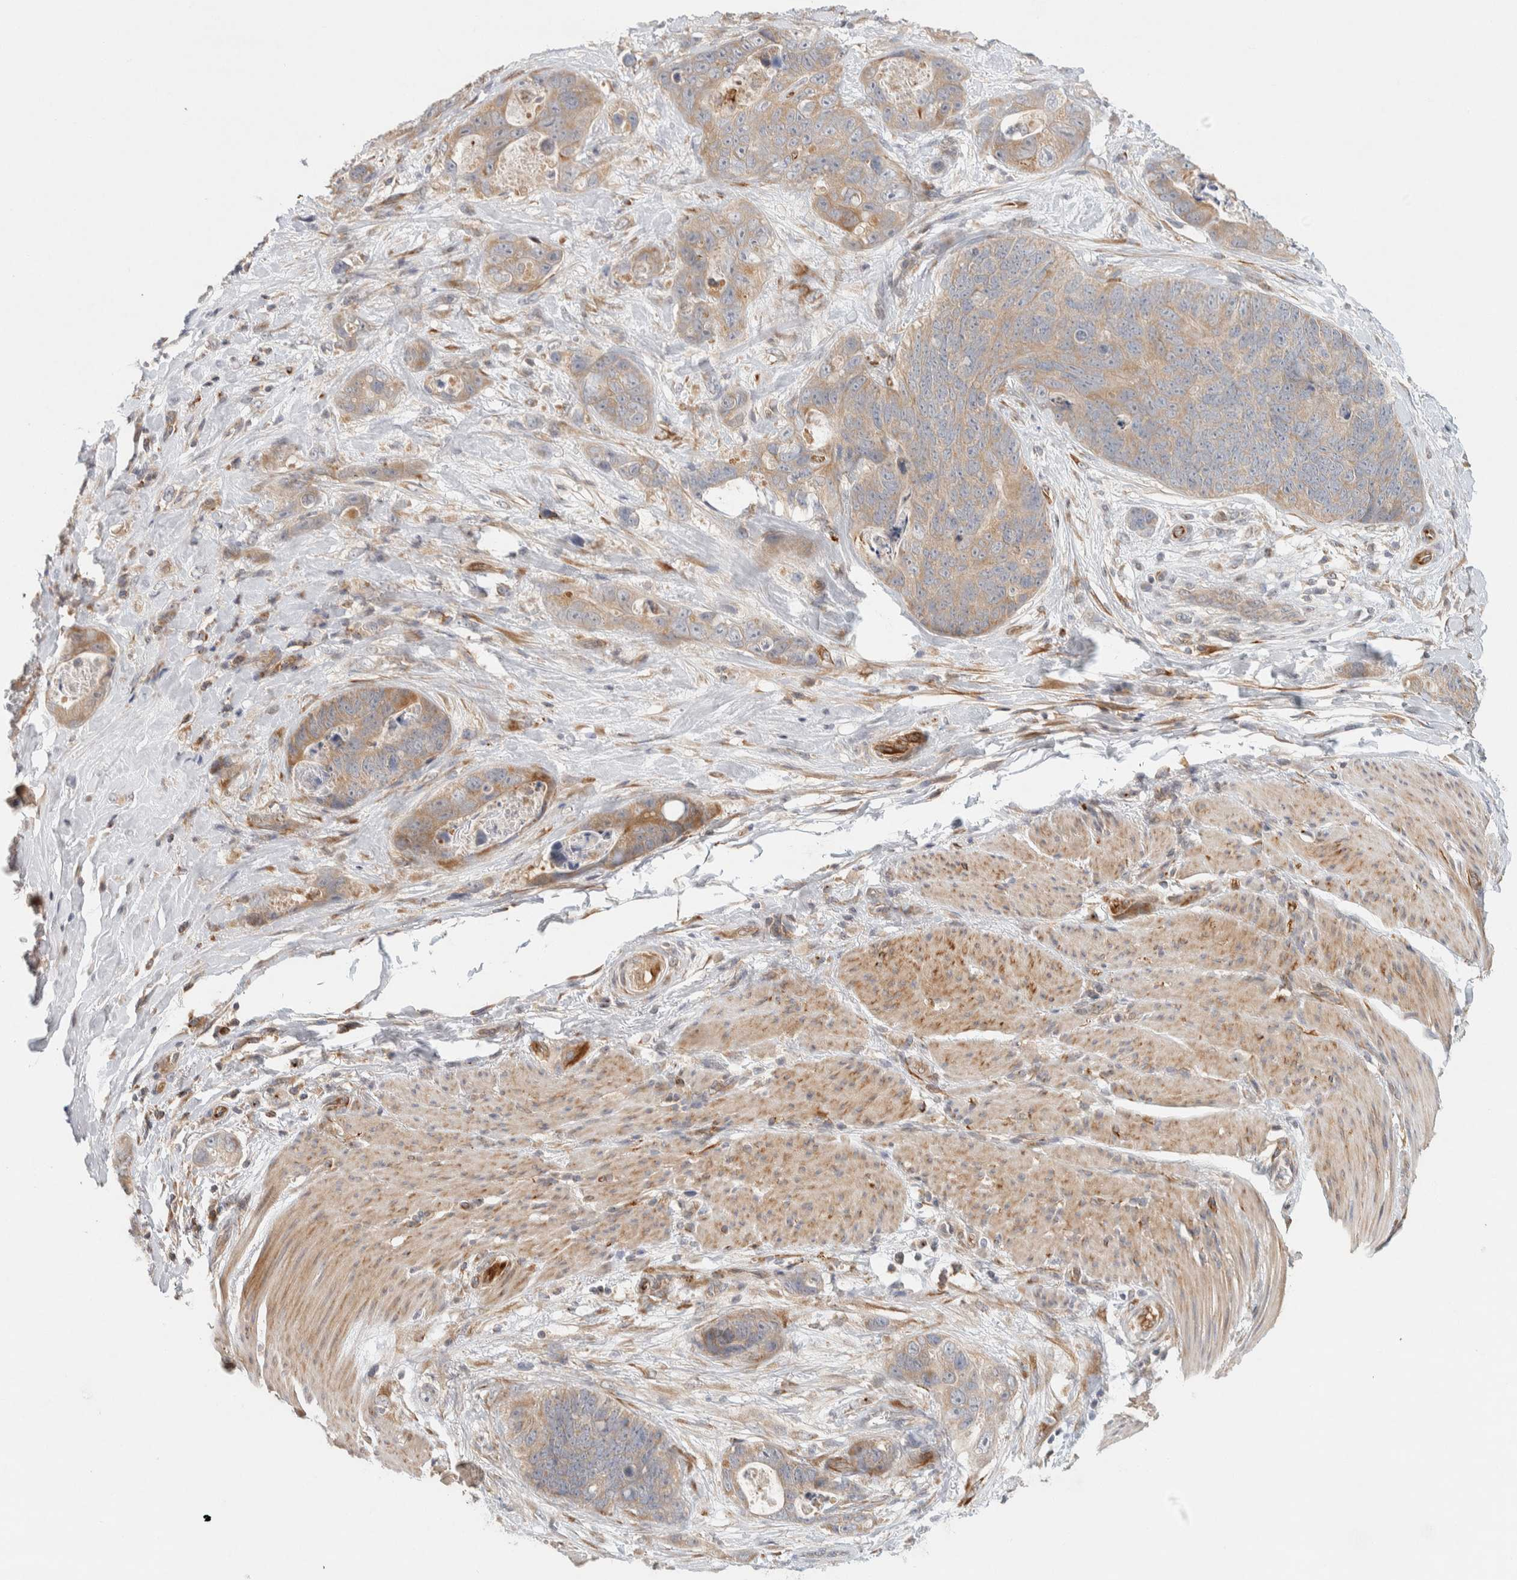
{"staining": {"intensity": "weak", "quantity": ">75%", "location": "cytoplasmic/membranous"}, "tissue": "stomach cancer", "cell_type": "Tumor cells", "image_type": "cancer", "snomed": [{"axis": "morphology", "description": "Normal tissue, NOS"}, {"axis": "morphology", "description": "Adenocarcinoma, NOS"}, {"axis": "topography", "description": "Stomach"}], "caption": "Immunohistochemistry (IHC) of stomach adenocarcinoma exhibits low levels of weak cytoplasmic/membranous staining in approximately >75% of tumor cells.", "gene": "KIF9", "patient": {"sex": "female", "age": 89}}